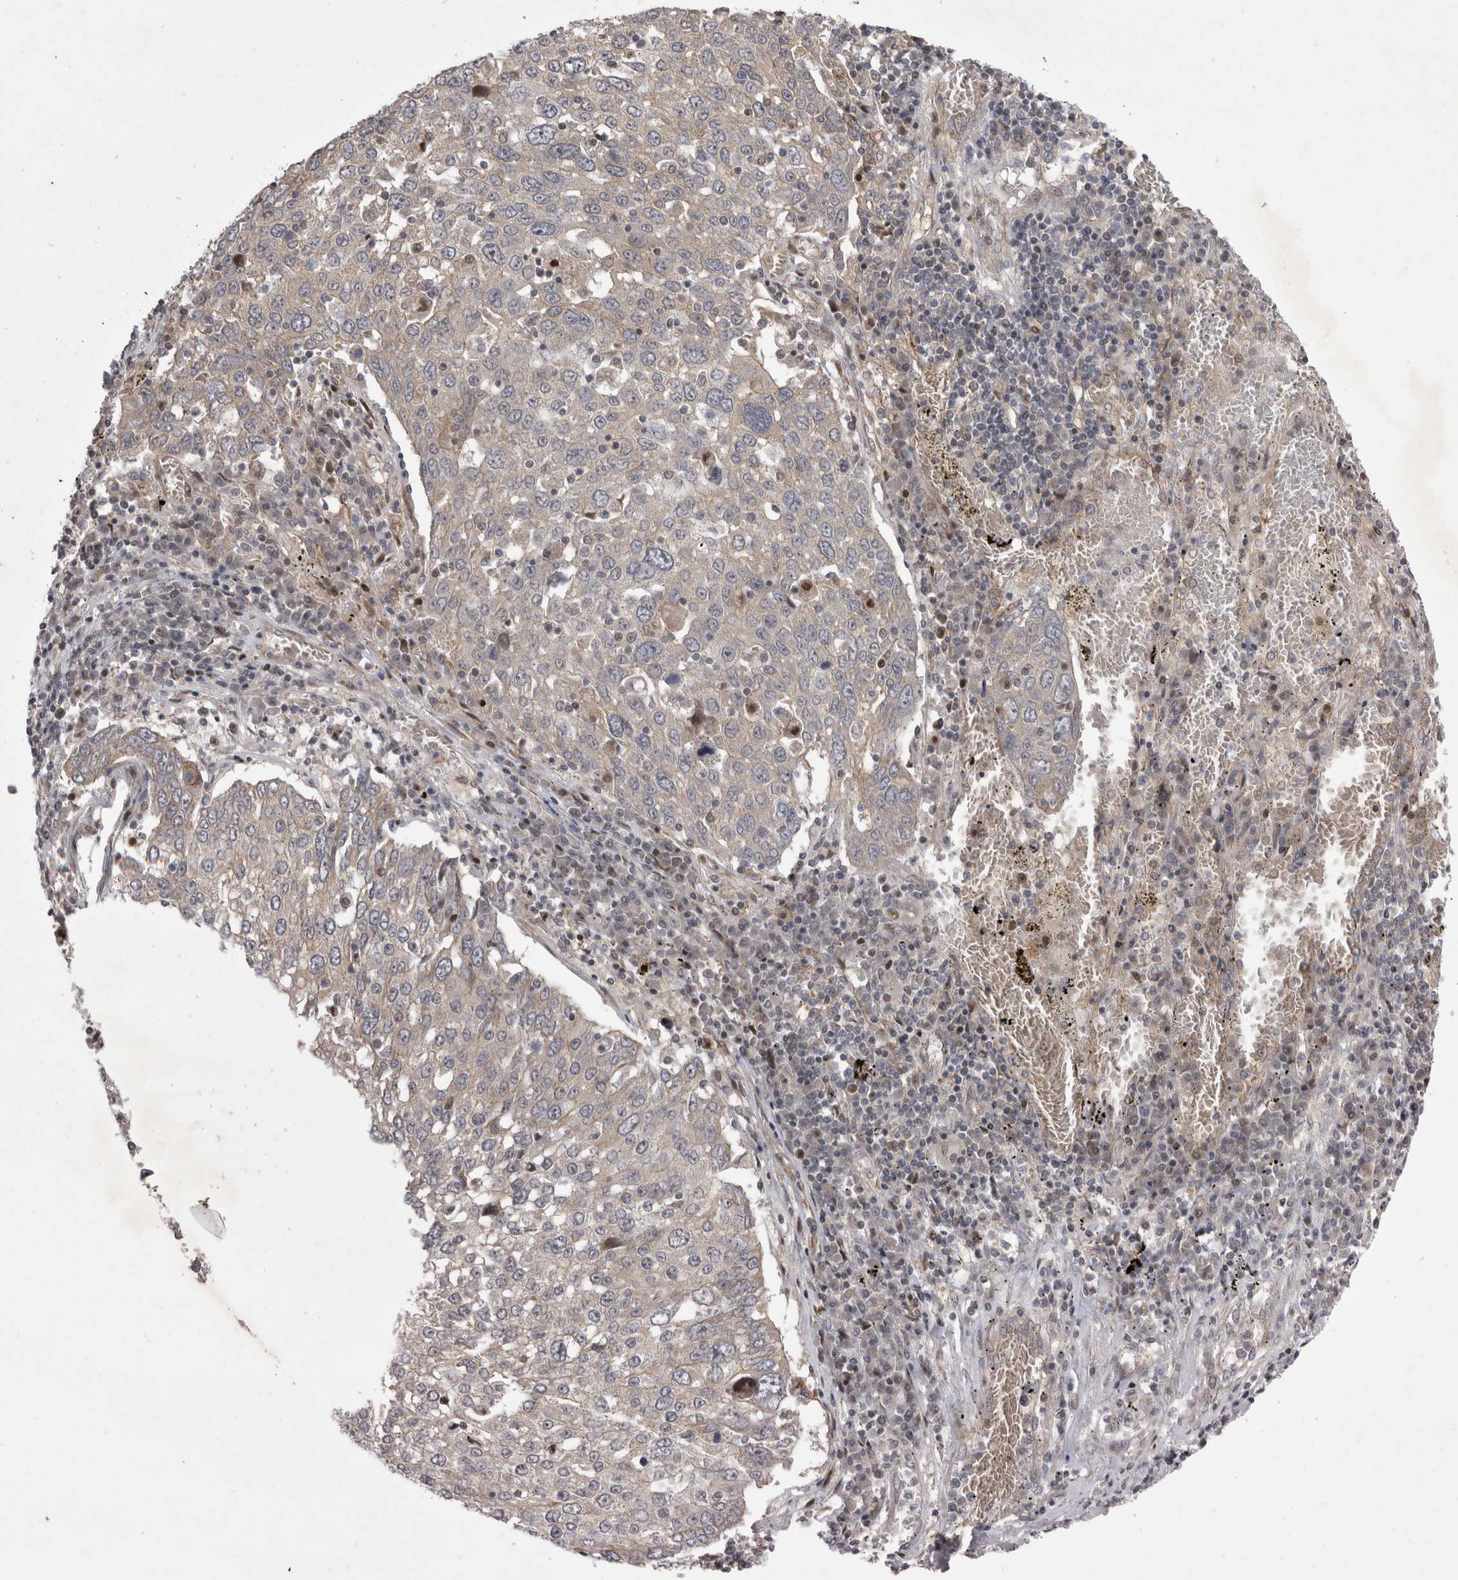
{"staining": {"intensity": "negative", "quantity": "none", "location": "none"}, "tissue": "lung cancer", "cell_type": "Tumor cells", "image_type": "cancer", "snomed": [{"axis": "morphology", "description": "Squamous cell carcinoma, NOS"}, {"axis": "topography", "description": "Lung"}], "caption": "This micrograph is of squamous cell carcinoma (lung) stained with immunohistochemistry to label a protein in brown with the nuclei are counter-stained blue. There is no staining in tumor cells. (DAB (3,3'-diaminobenzidine) IHC visualized using brightfield microscopy, high magnification).", "gene": "NENF", "patient": {"sex": "male", "age": 65}}